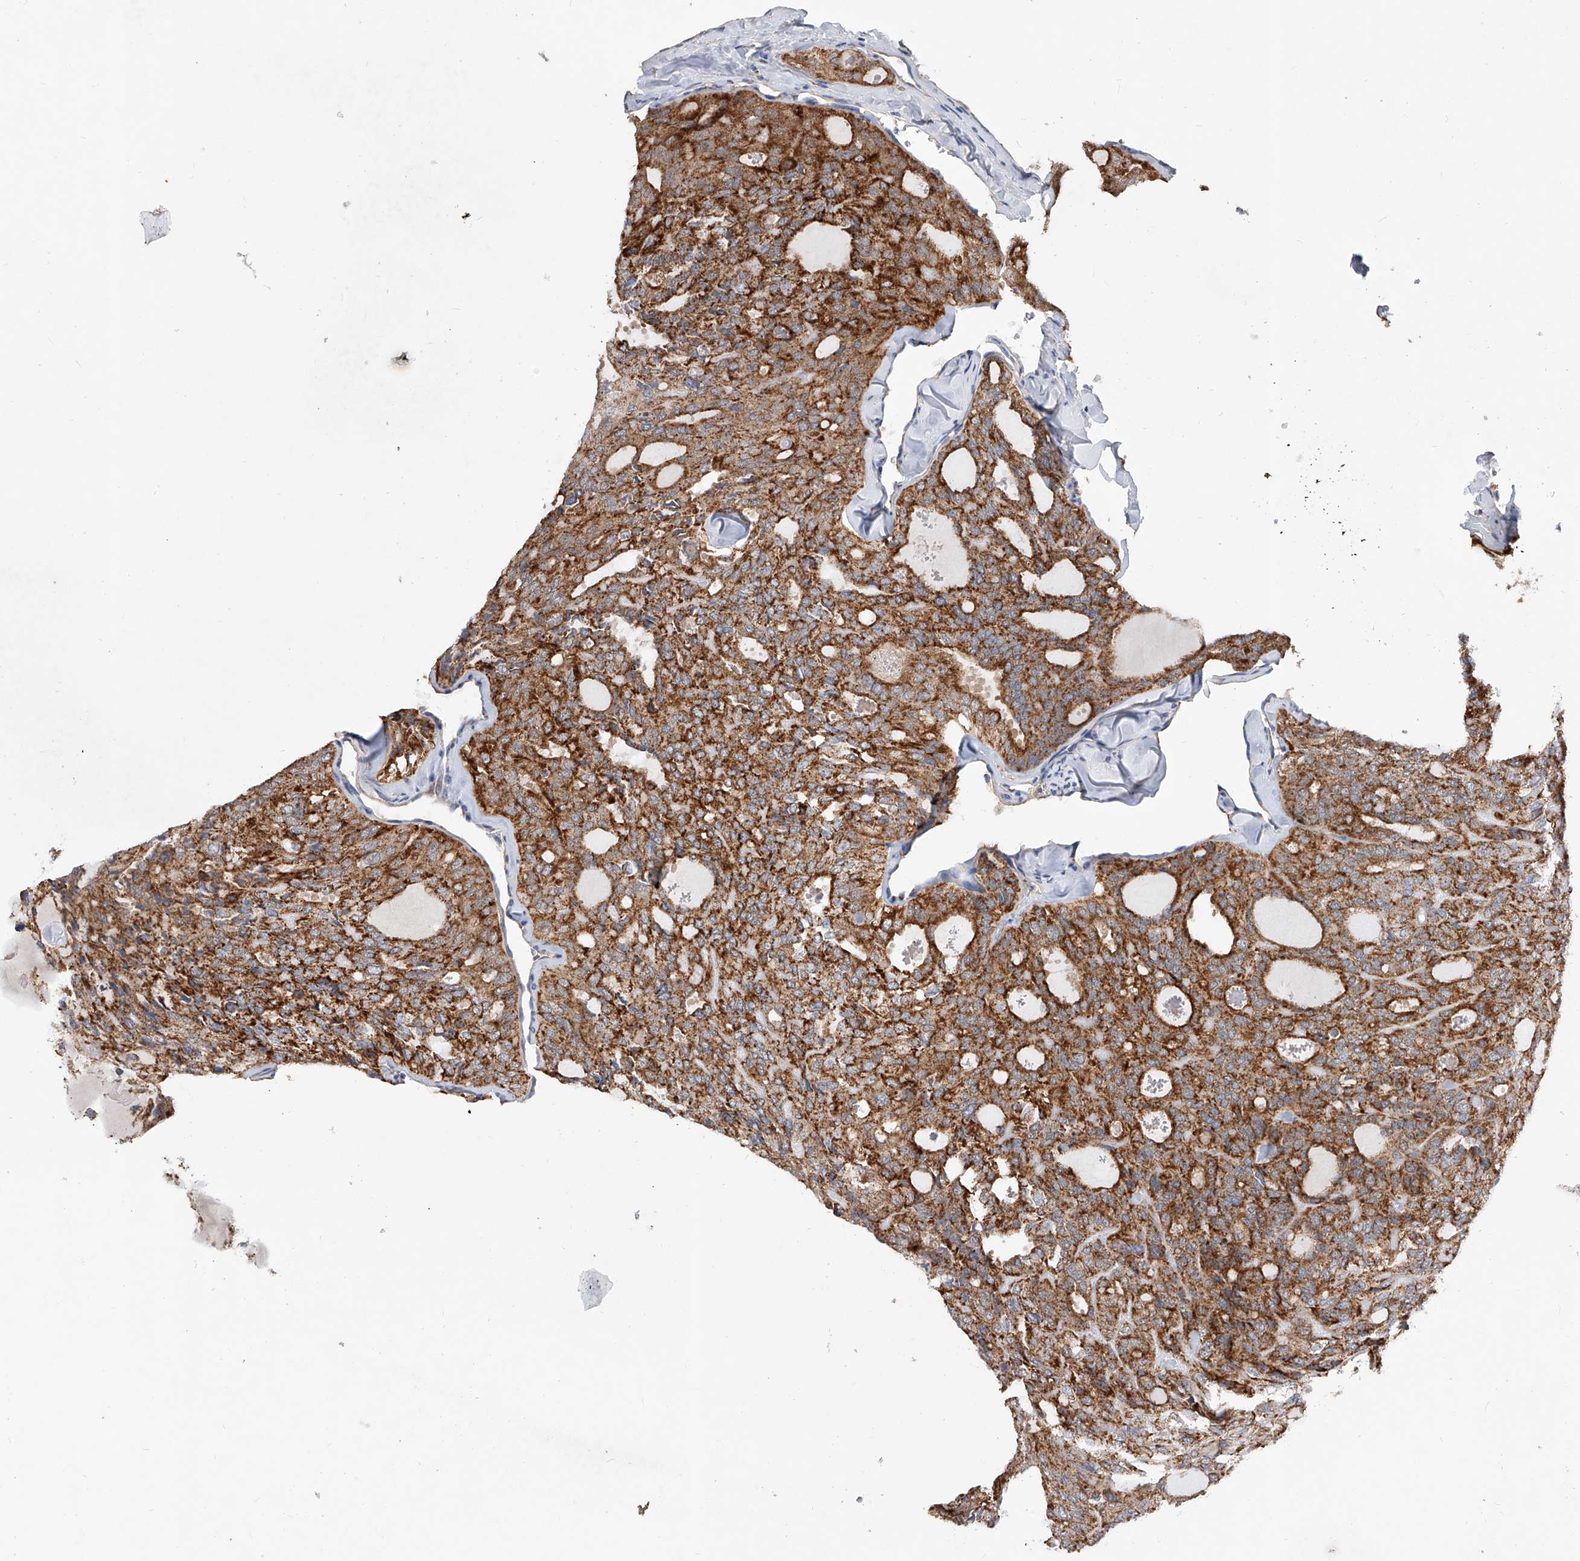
{"staining": {"intensity": "strong", "quantity": ">75%", "location": "cytoplasmic/membranous"}, "tissue": "thyroid cancer", "cell_type": "Tumor cells", "image_type": "cancer", "snomed": [{"axis": "morphology", "description": "Follicular adenoma carcinoma, NOS"}, {"axis": "topography", "description": "Thyroid gland"}], "caption": "Human thyroid follicular adenoma carcinoma stained with a brown dye reveals strong cytoplasmic/membranous positive expression in about >75% of tumor cells.", "gene": "PDSS2", "patient": {"sex": "male", "age": 75}}